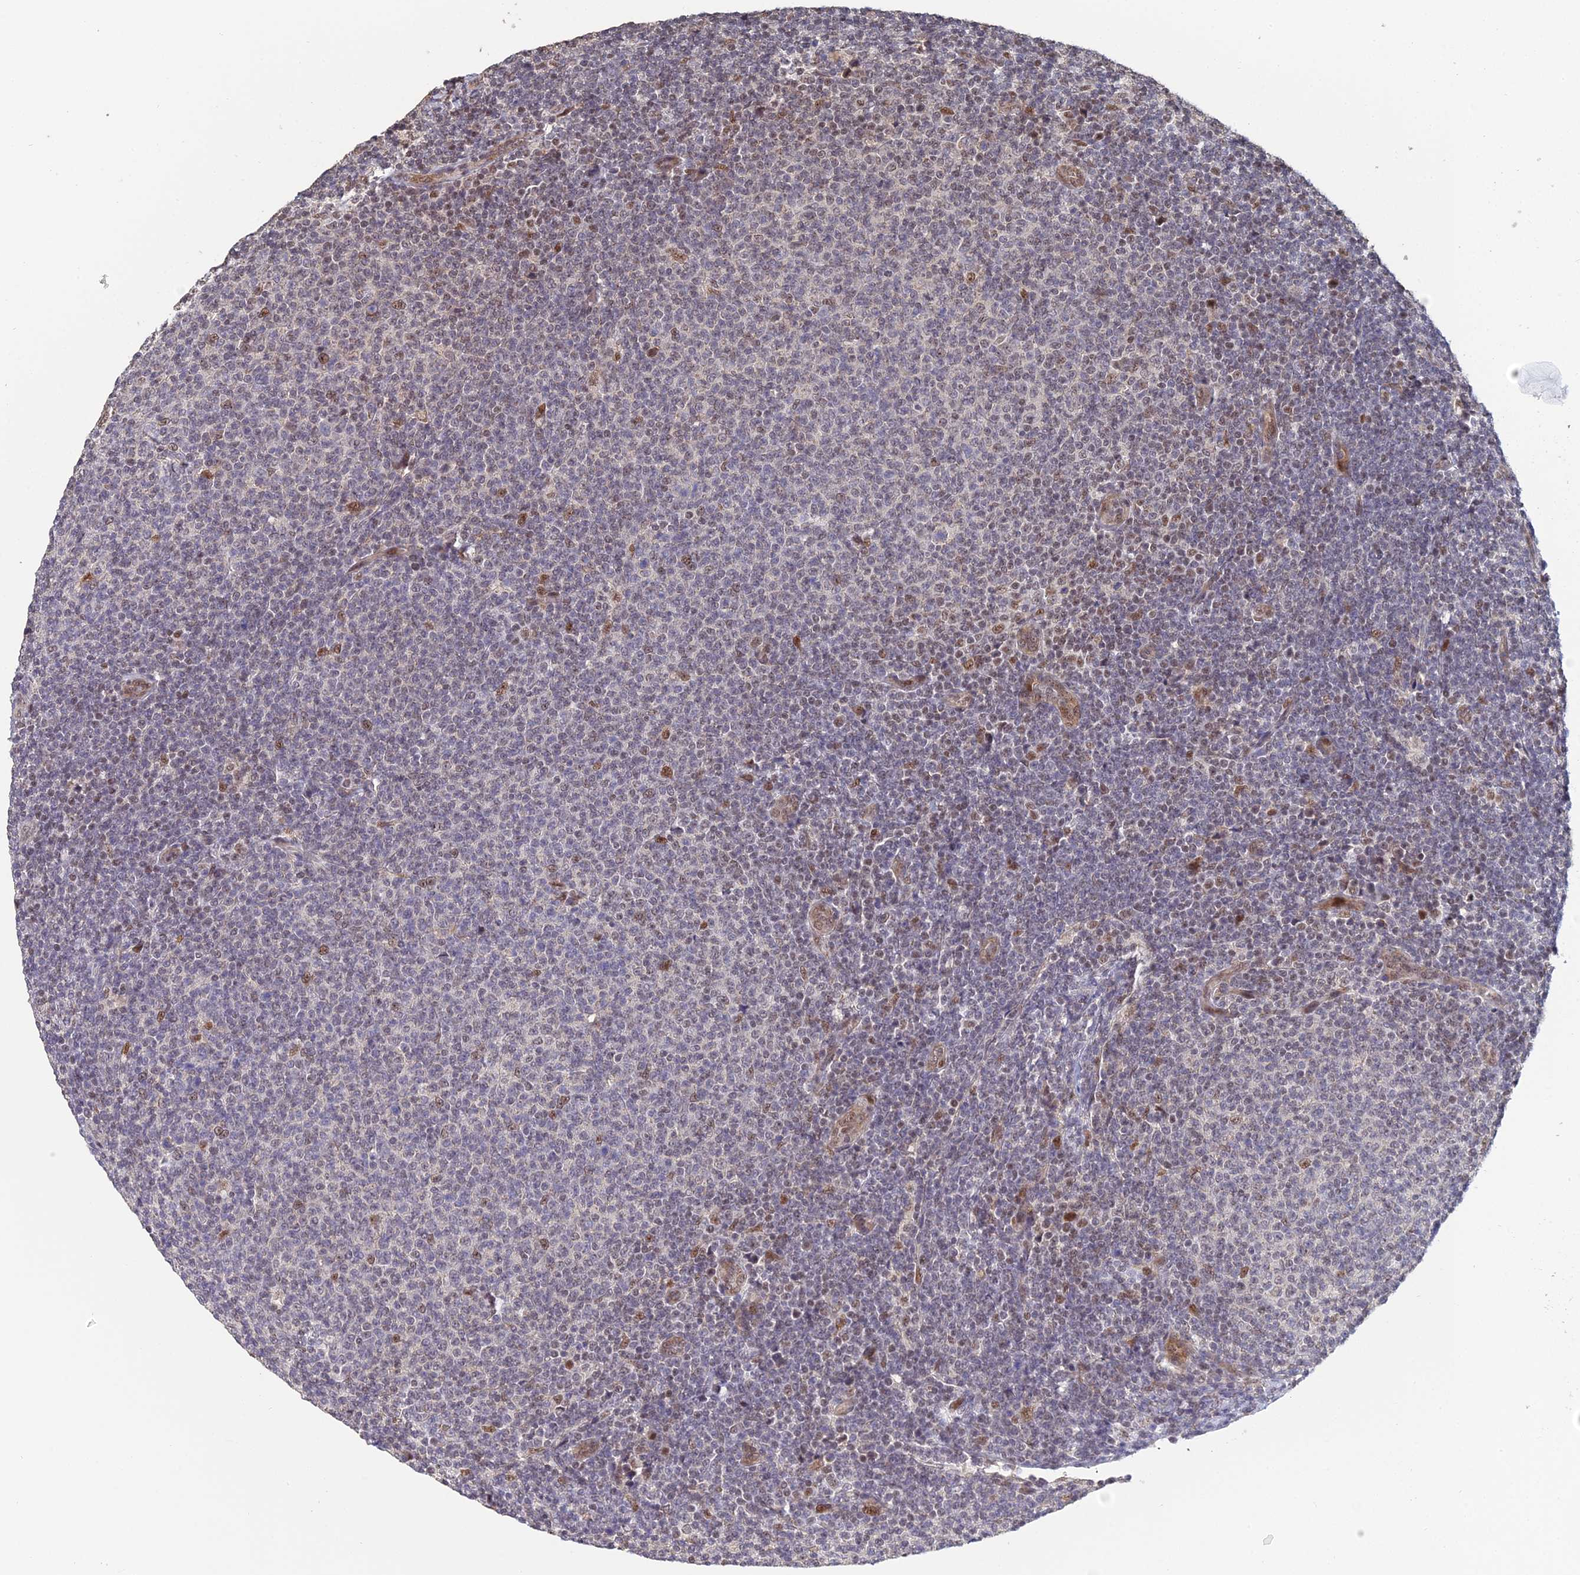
{"staining": {"intensity": "moderate", "quantity": "<25%", "location": "nuclear"}, "tissue": "lymphoma", "cell_type": "Tumor cells", "image_type": "cancer", "snomed": [{"axis": "morphology", "description": "Malignant lymphoma, non-Hodgkin's type, Low grade"}, {"axis": "topography", "description": "Lymph node"}], "caption": "A histopathology image of human low-grade malignant lymphoma, non-Hodgkin's type stained for a protein reveals moderate nuclear brown staining in tumor cells. (DAB IHC with brightfield microscopy, high magnification).", "gene": "ERCC5", "patient": {"sex": "male", "age": 66}}